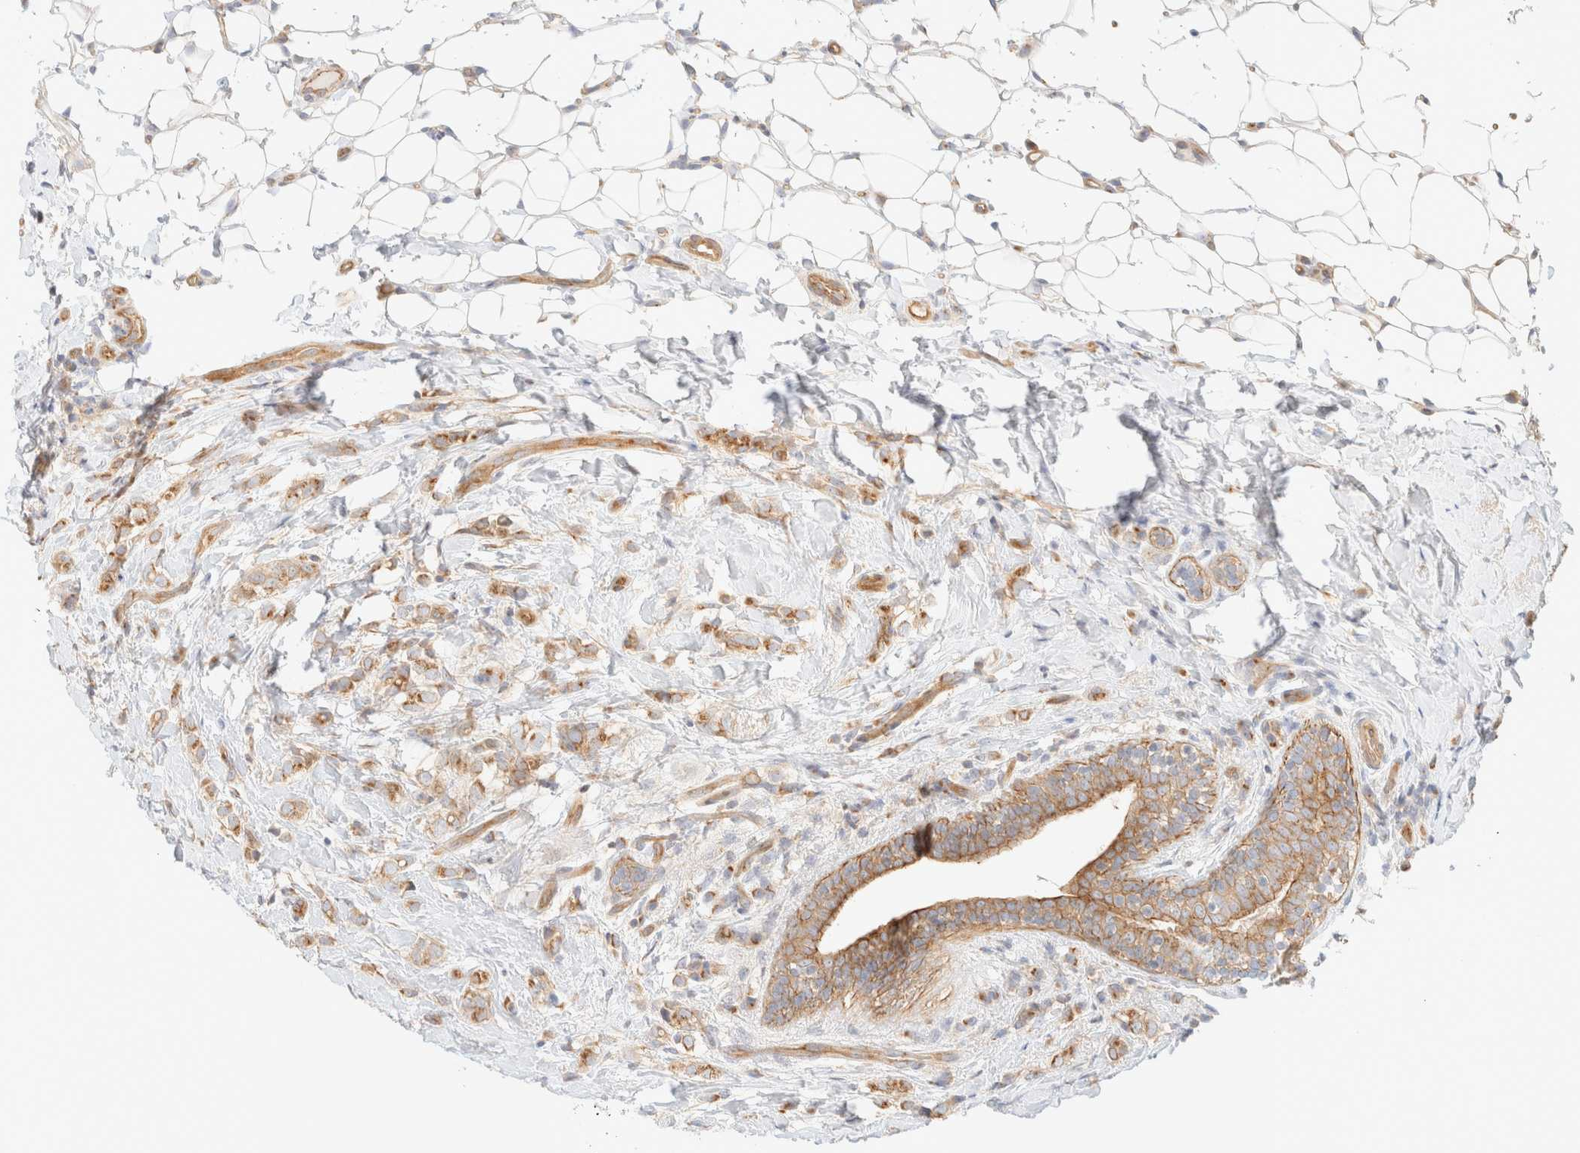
{"staining": {"intensity": "moderate", "quantity": ">75%", "location": "cytoplasmic/membranous"}, "tissue": "breast cancer", "cell_type": "Tumor cells", "image_type": "cancer", "snomed": [{"axis": "morphology", "description": "Normal tissue, NOS"}, {"axis": "morphology", "description": "Lobular carcinoma"}, {"axis": "topography", "description": "Breast"}], "caption": "Protein staining of breast cancer tissue exhibits moderate cytoplasmic/membranous staining in about >75% of tumor cells.", "gene": "MYO10", "patient": {"sex": "female", "age": 47}}